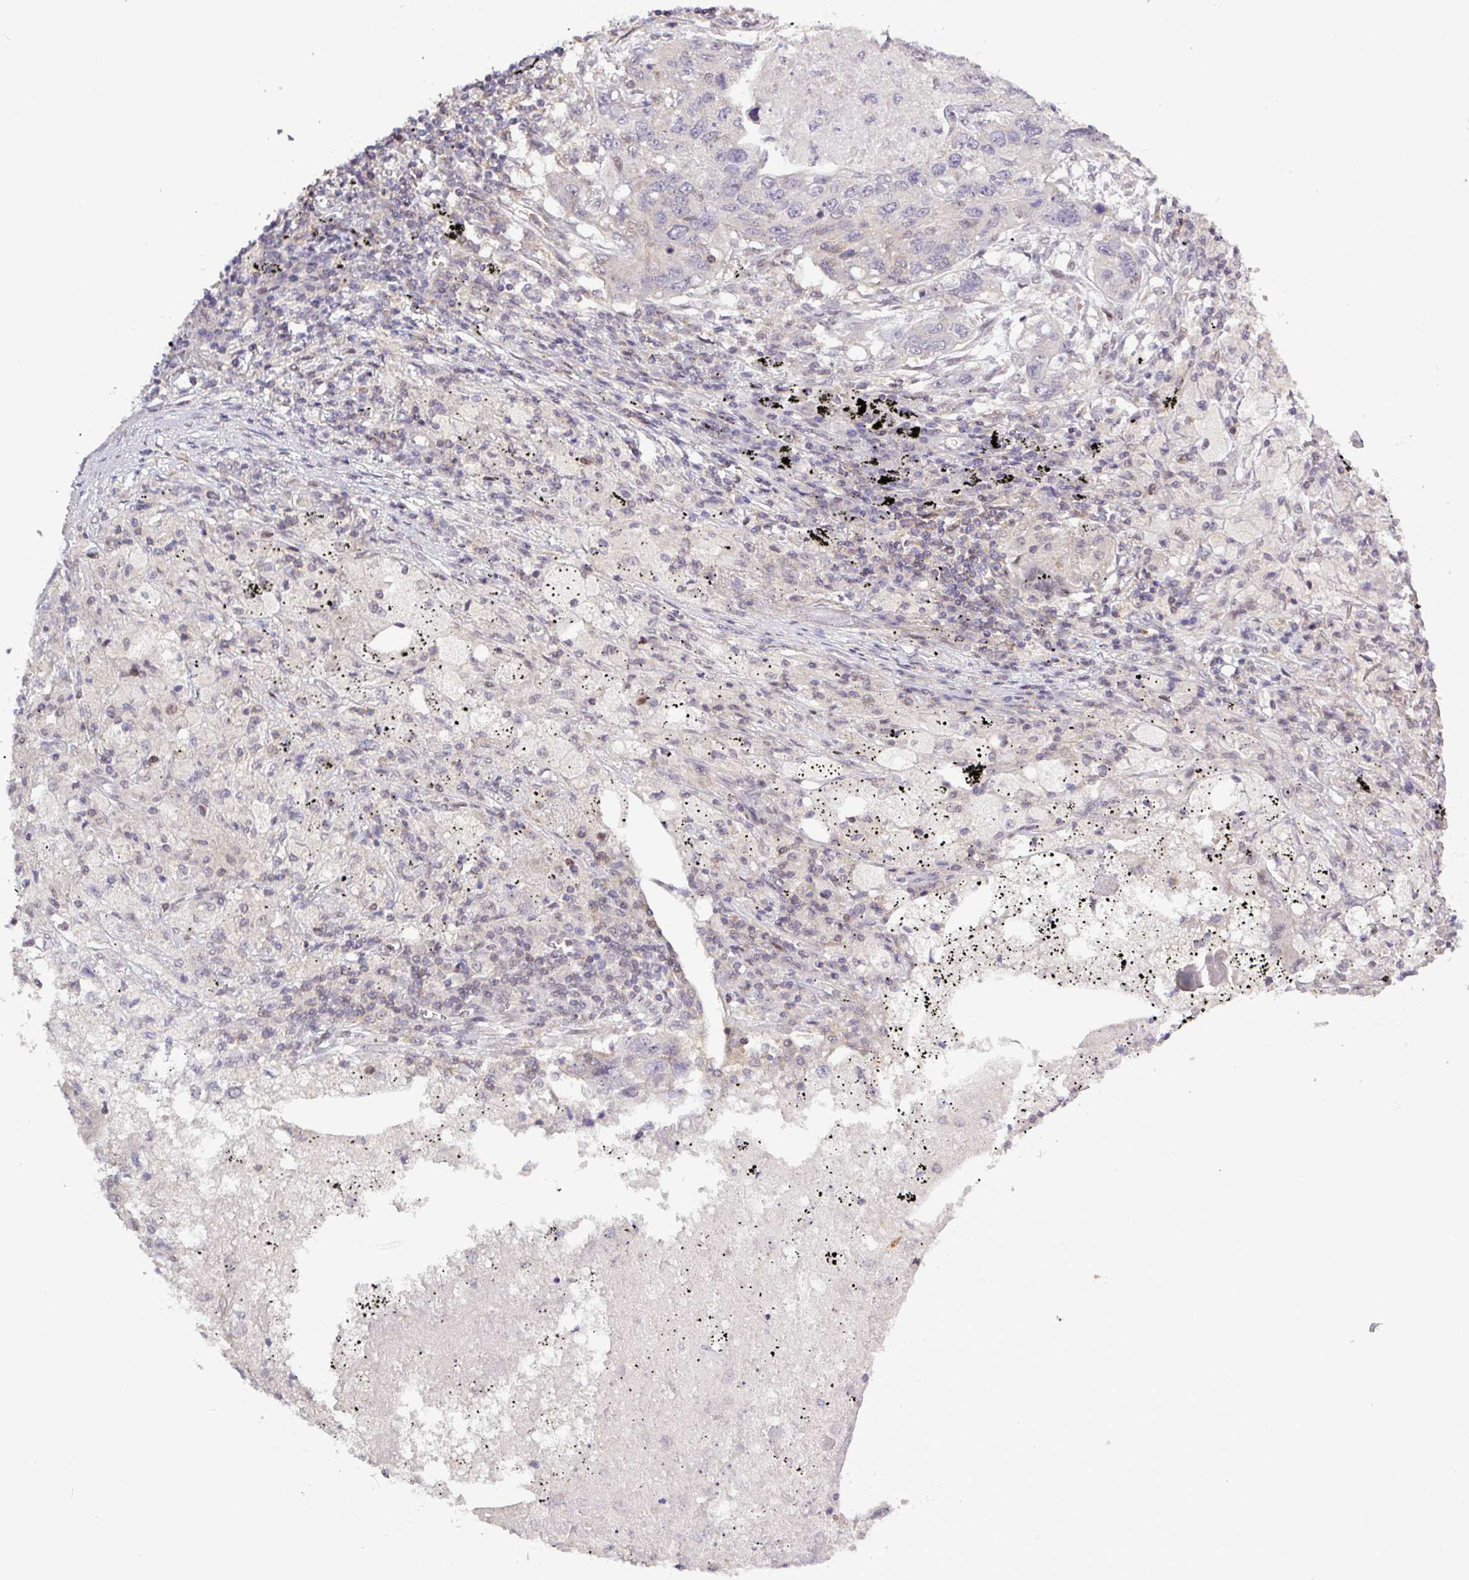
{"staining": {"intensity": "negative", "quantity": "none", "location": "none"}, "tissue": "lung cancer", "cell_type": "Tumor cells", "image_type": "cancer", "snomed": [{"axis": "morphology", "description": "Squamous cell carcinoma, NOS"}, {"axis": "topography", "description": "Lung"}], "caption": "Tumor cells show no significant positivity in lung cancer. Nuclei are stained in blue.", "gene": "RTL3", "patient": {"sex": "female", "age": 63}}